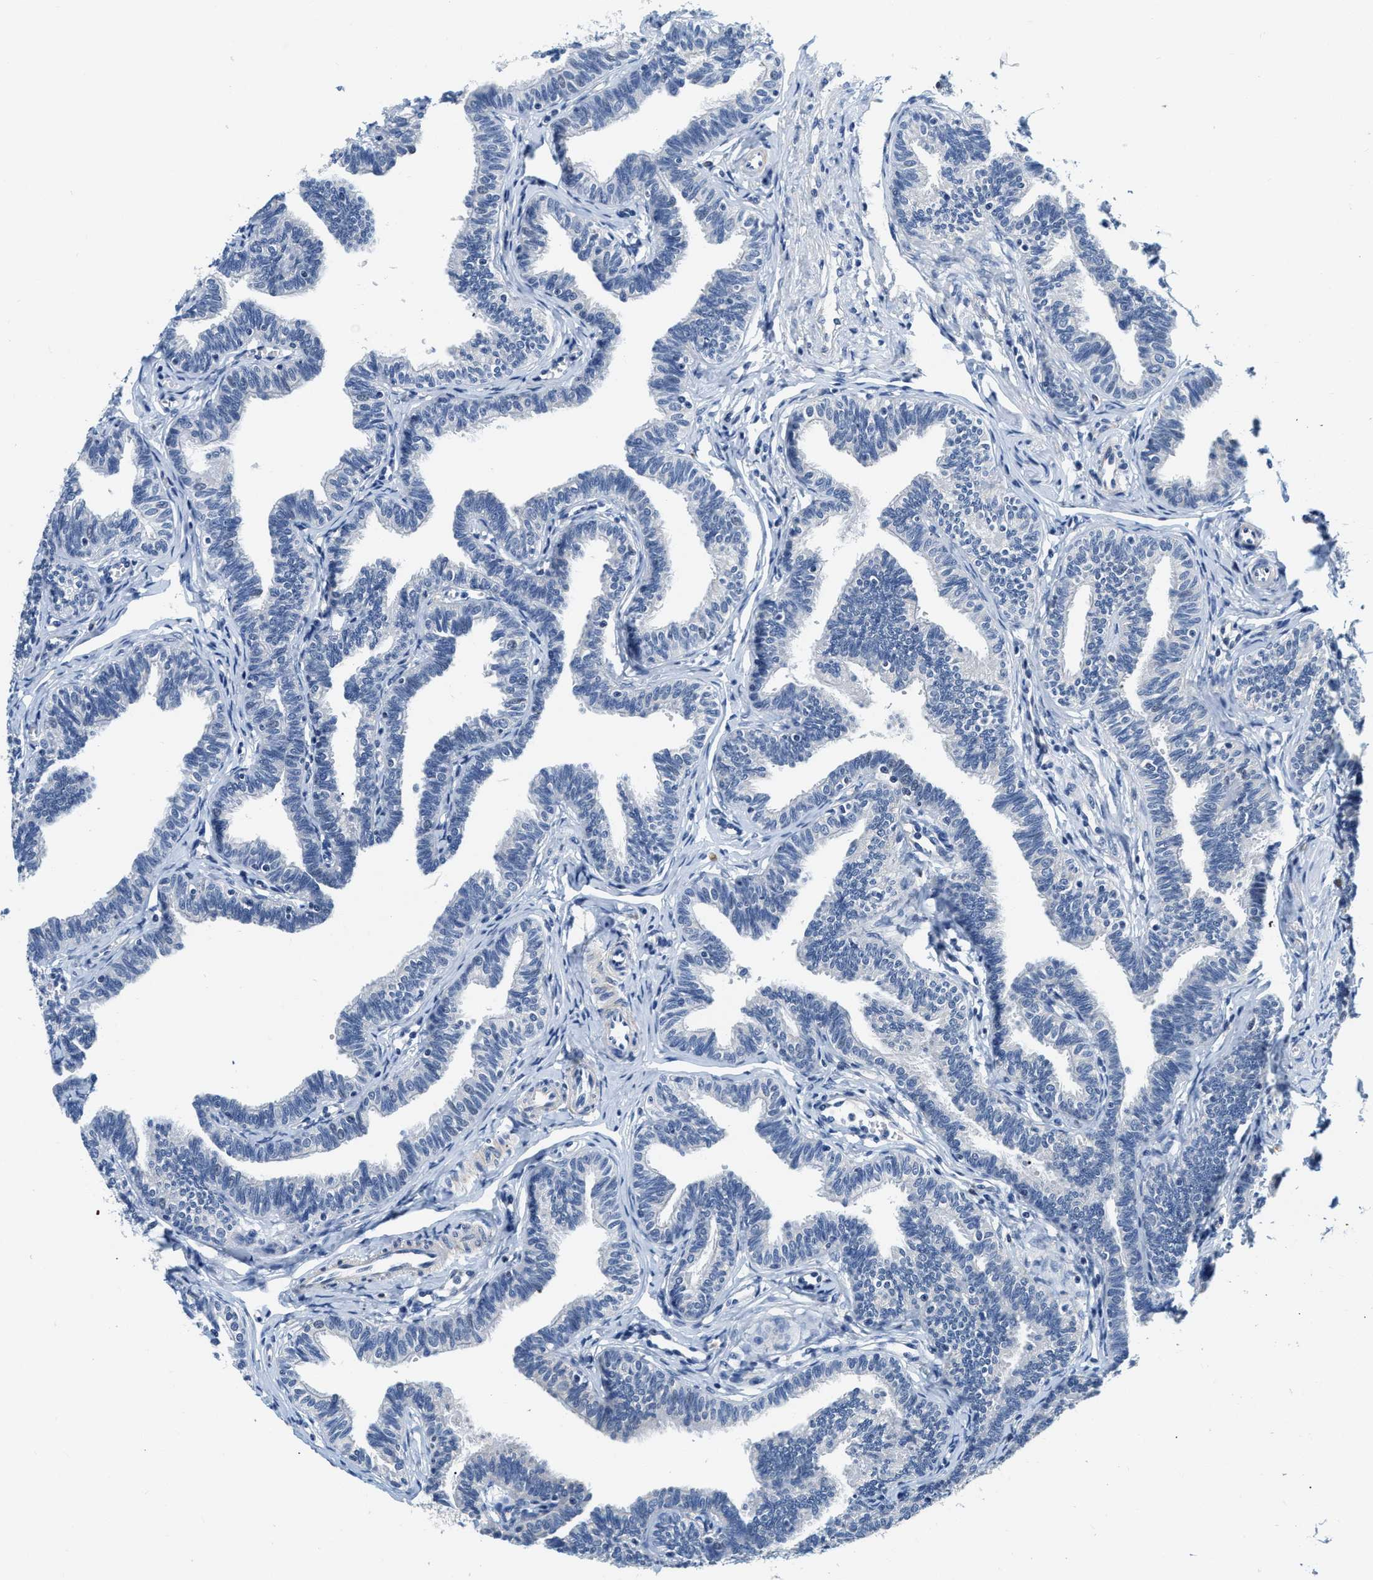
{"staining": {"intensity": "negative", "quantity": "none", "location": "none"}, "tissue": "fallopian tube", "cell_type": "Glandular cells", "image_type": "normal", "snomed": [{"axis": "morphology", "description": "Normal tissue, NOS"}, {"axis": "topography", "description": "Fallopian tube"}, {"axis": "topography", "description": "Ovary"}], "caption": "IHC image of benign fallopian tube: human fallopian tube stained with DAB (3,3'-diaminobenzidine) exhibits no significant protein expression in glandular cells.", "gene": "EIF2AK2", "patient": {"sex": "female", "age": 23}}